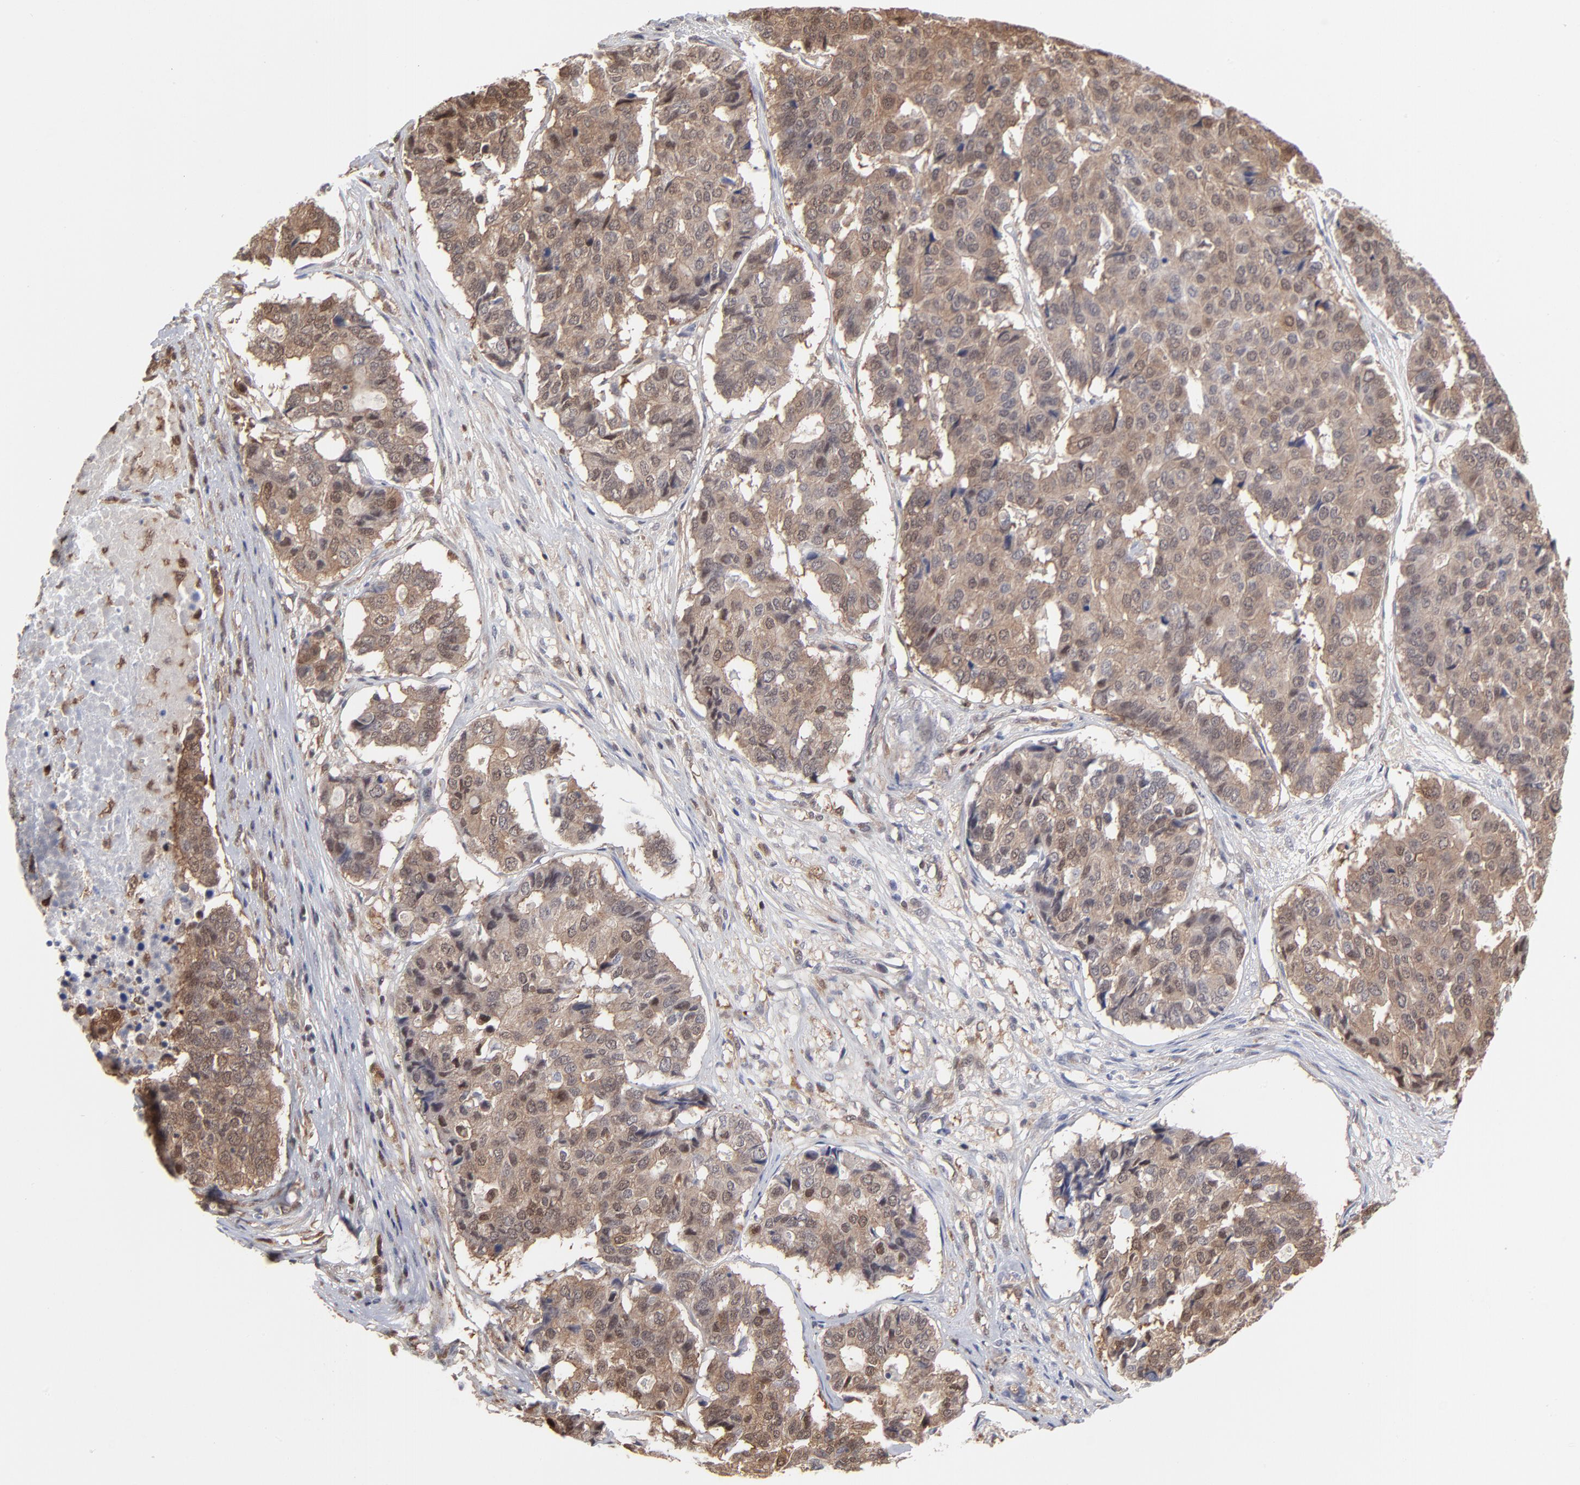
{"staining": {"intensity": "moderate", "quantity": ">75%", "location": "cytoplasmic/membranous"}, "tissue": "pancreatic cancer", "cell_type": "Tumor cells", "image_type": "cancer", "snomed": [{"axis": "morphology", "description": "Adenocarcinoma, NOS"}, {"axis": "topography", "description": "Pancreas"}], "caption": "The histopathology image displays staining of pancreatic cancer, revealing moderate cytoplasmic/membranous protein staining (brown color) within tumor cells.", "gene": "MAP2K1", "patient": {"sex": "male", "age": 50}}